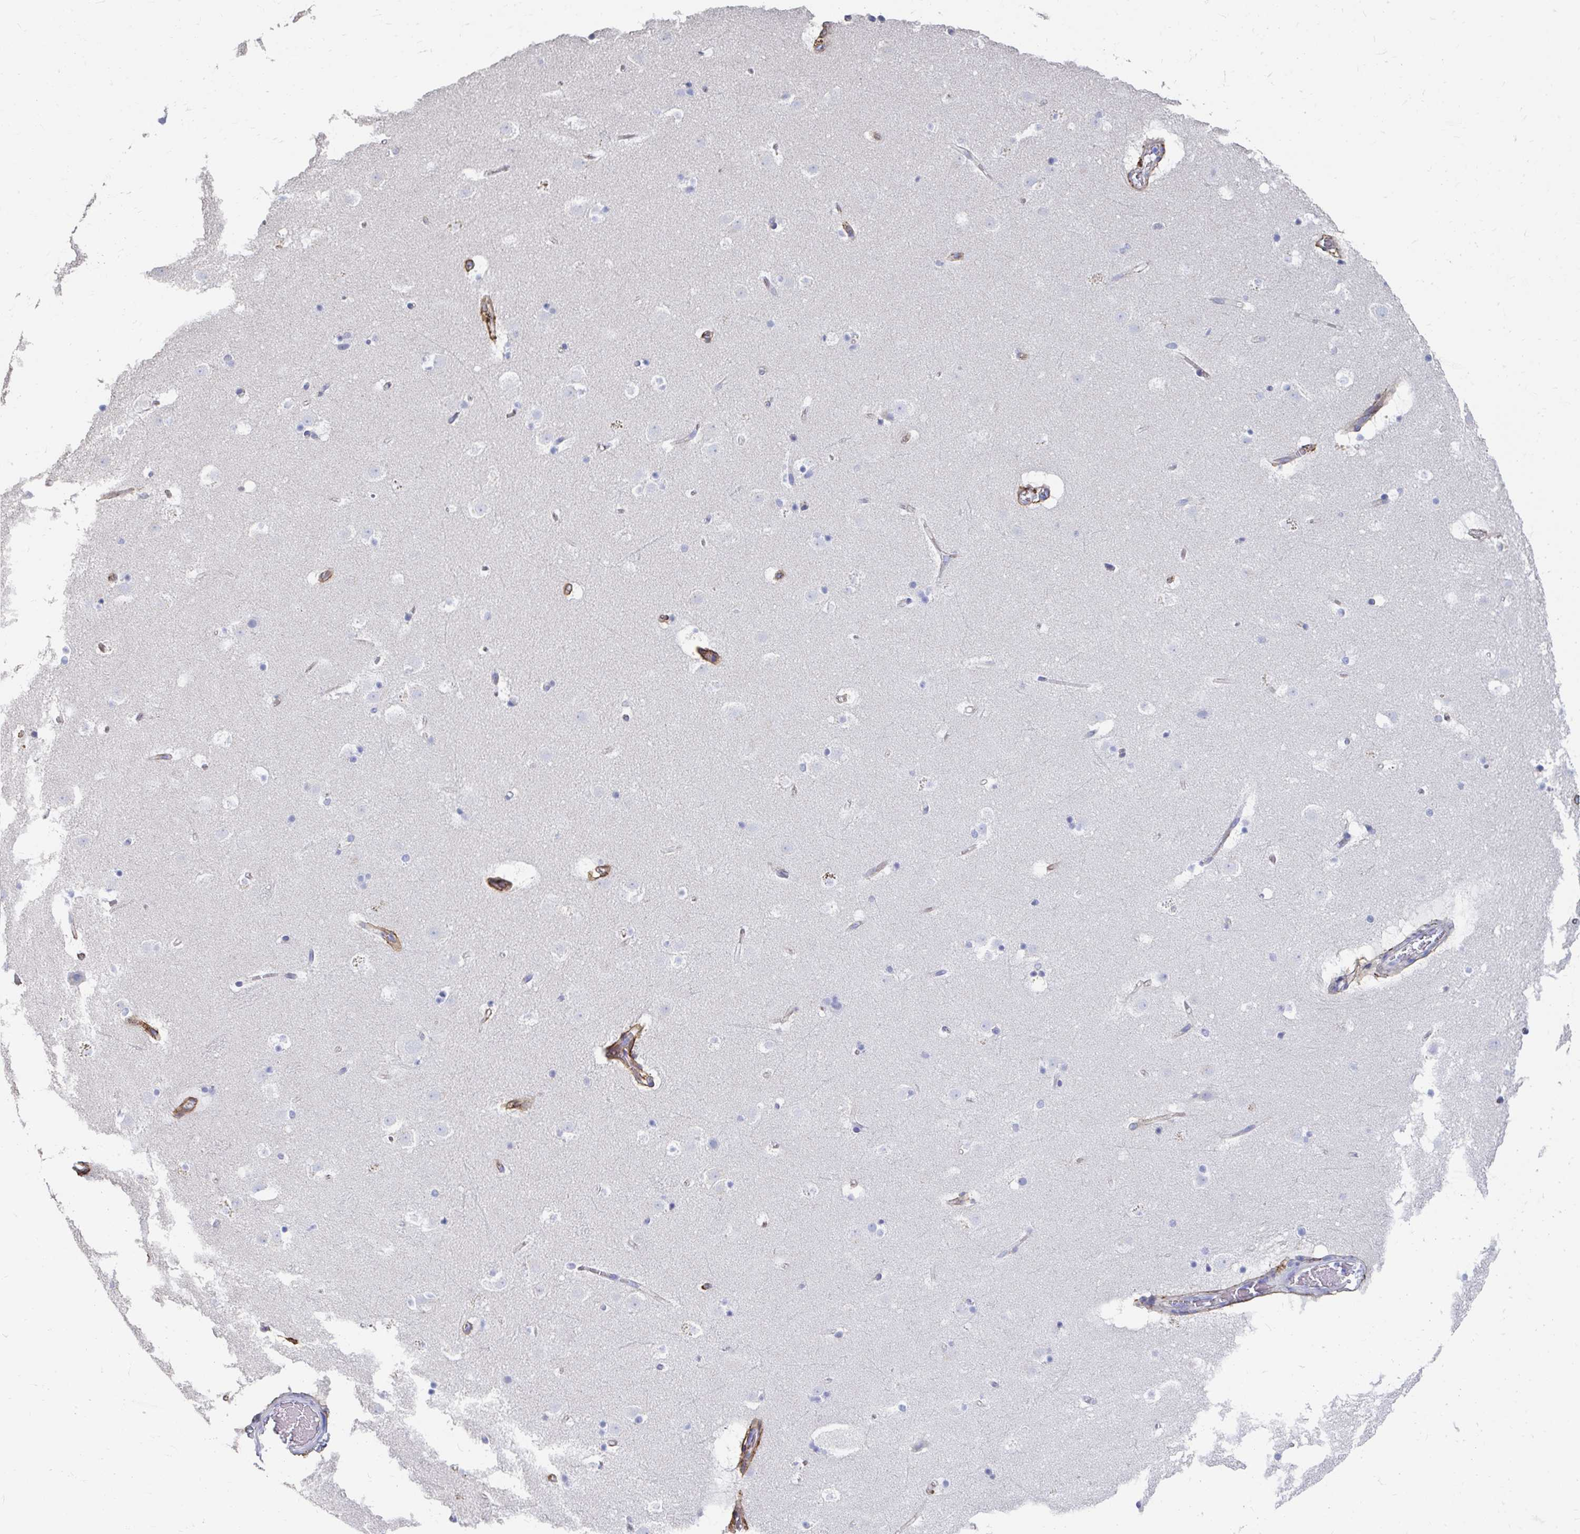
{"staining": {"intensity": "negative", "quantity": "none", "location": "none"}, "tissue": "caudate", "cell_type": "Glial cells", "image_type": "normal", "snomed": [{"axis": "morphology", "description": "Normal tissue, NOS"}, {"axis": "topography", "description": "Lateral ventricle wall"}], "caption": "Histopathology image shows no protein positivity in glial cells of benign caudate.", "gene": "LAMC3", "patient": {"sex": "male", "age": 37}}